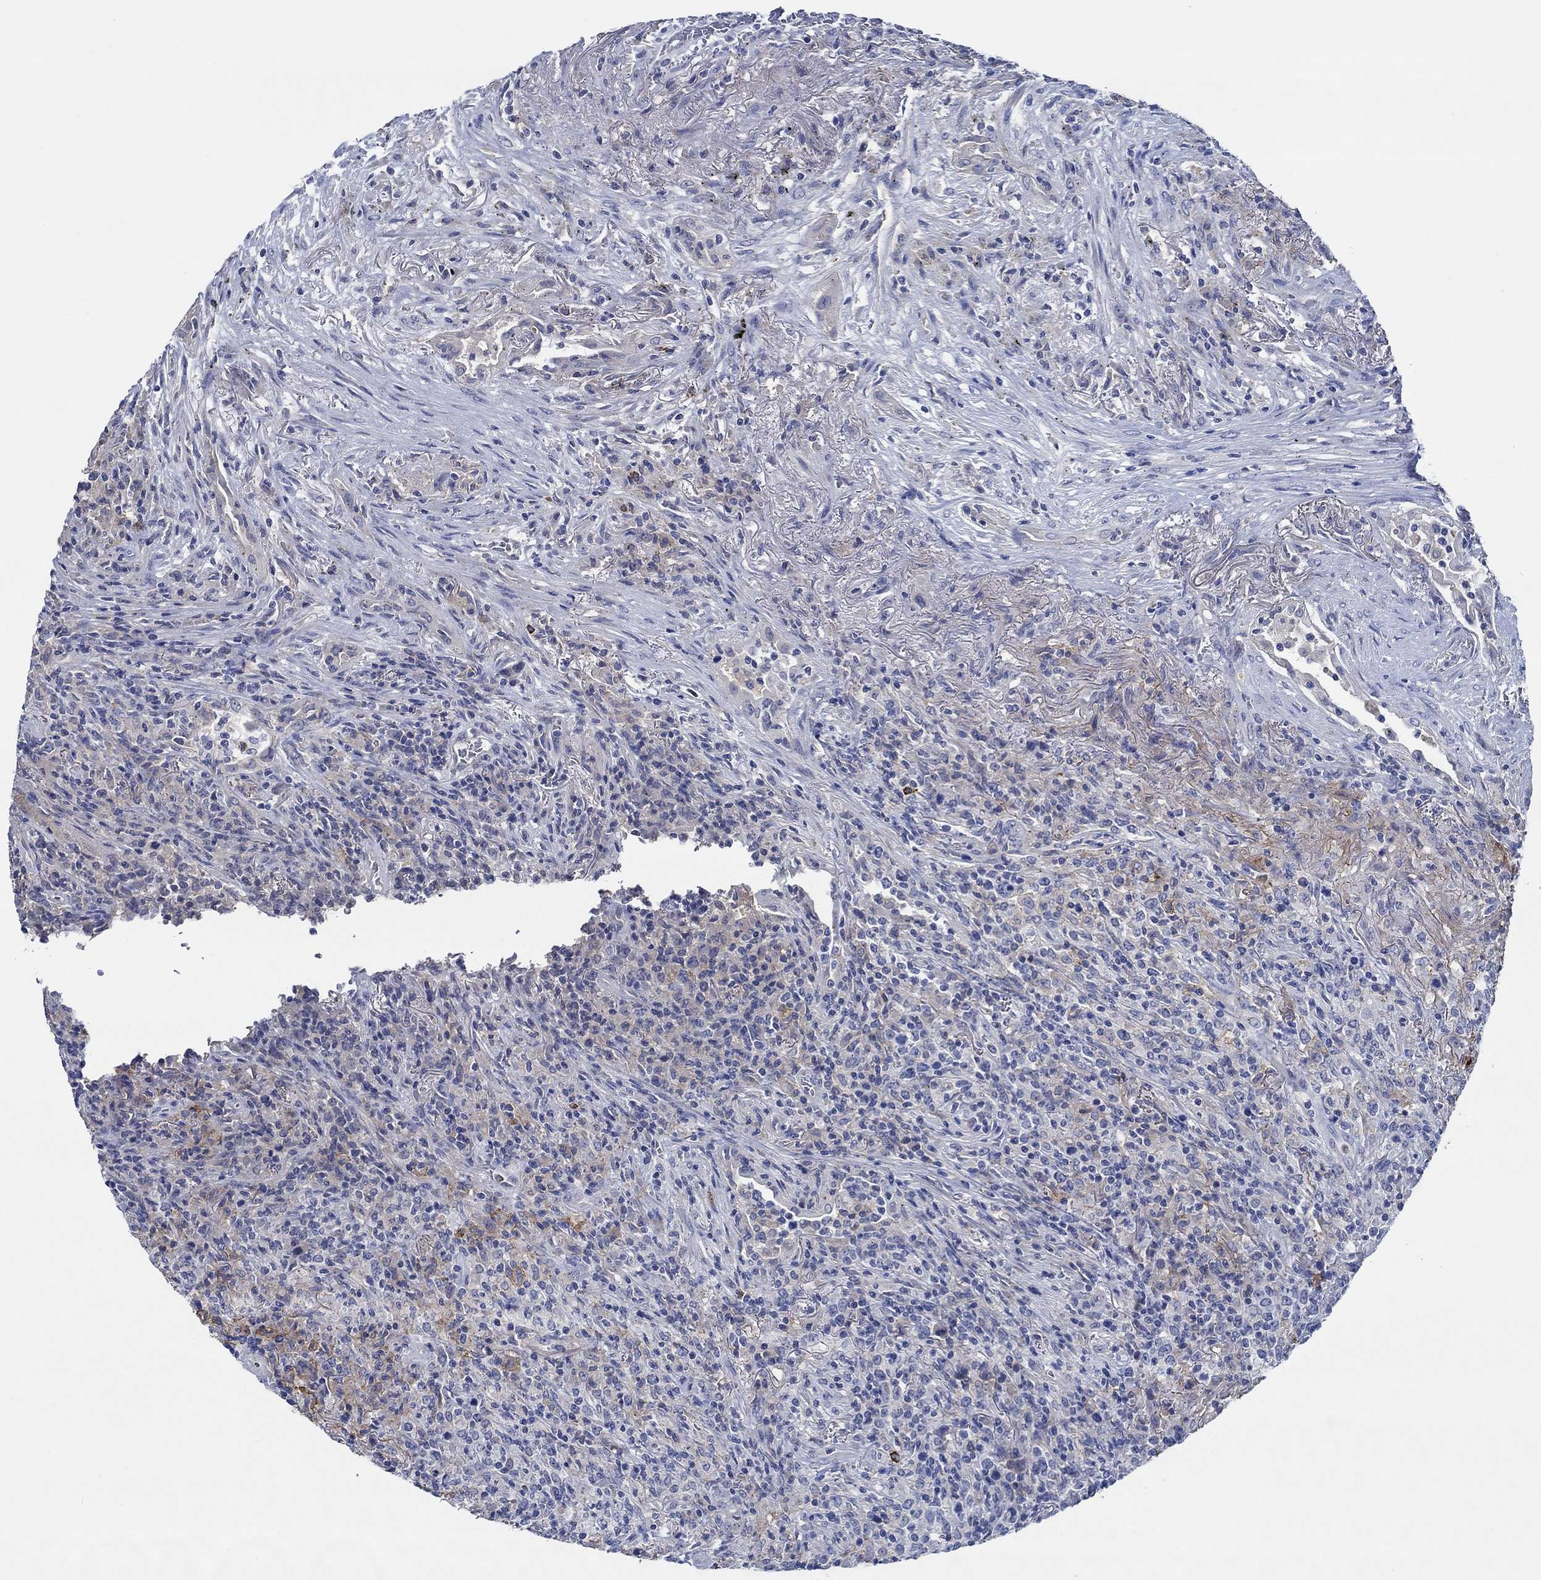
{"staining": {"intensity": "negative", "quantity": "none", "location": "none"}, "tissue": "lymphoma", "cell_type": "Tumor cells", "image_type": "cancer", "snomed": [{"axis": "morphology", "description": "Malignant lymphoma, non-Hodgkin's type, High grade"}, {"axis": "topography", "description": "Lung"}], "caption": "Immunohistochemistry (IHC) photomicrograph of lymphoma stained for a protein (brown), which exhibits no expression in tumor cells.", "gene": "CPM", "patient": {"sex": "male", "age": 79}}